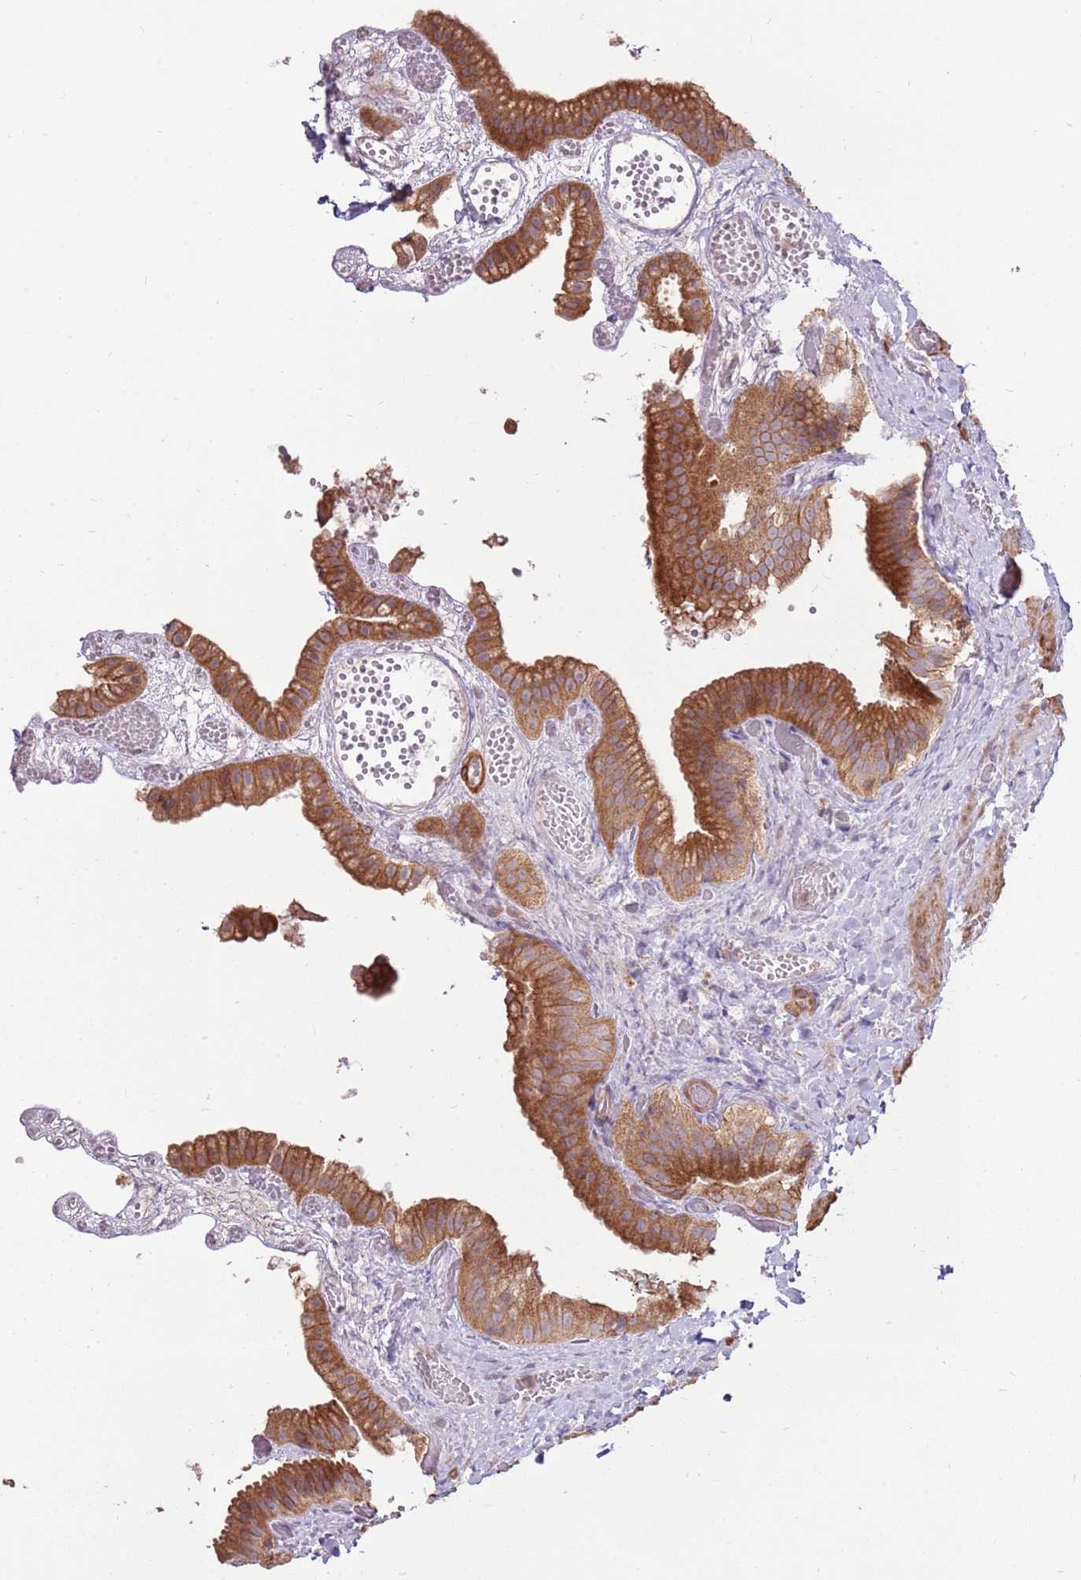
{"staining": {"intensity": "strong", "quantity": ">75%", "location": "cytoplasmic/membranous"}, "tissue": "gallbladder", "cell_type": "Glandular cells", "image_type": "normal", "snomed": [{"axis": "morphology", "description": "Normal tissue, NOS"}, {"axis": "topography", "description": "Gallbladder"}], "caption": "Immunohistochemical staining of unremarkable gallbladder demonstrates >75% levels of strong cytoplasmic/membranous protein staining in about >75% of glandular cells. (DAB (3,3'-diaminobenzidine) IHC, brown staining for protein, blue staining for nuclei).", "gene": "SPATA31D1", "patient": {"sex": "female", "age": 64}}